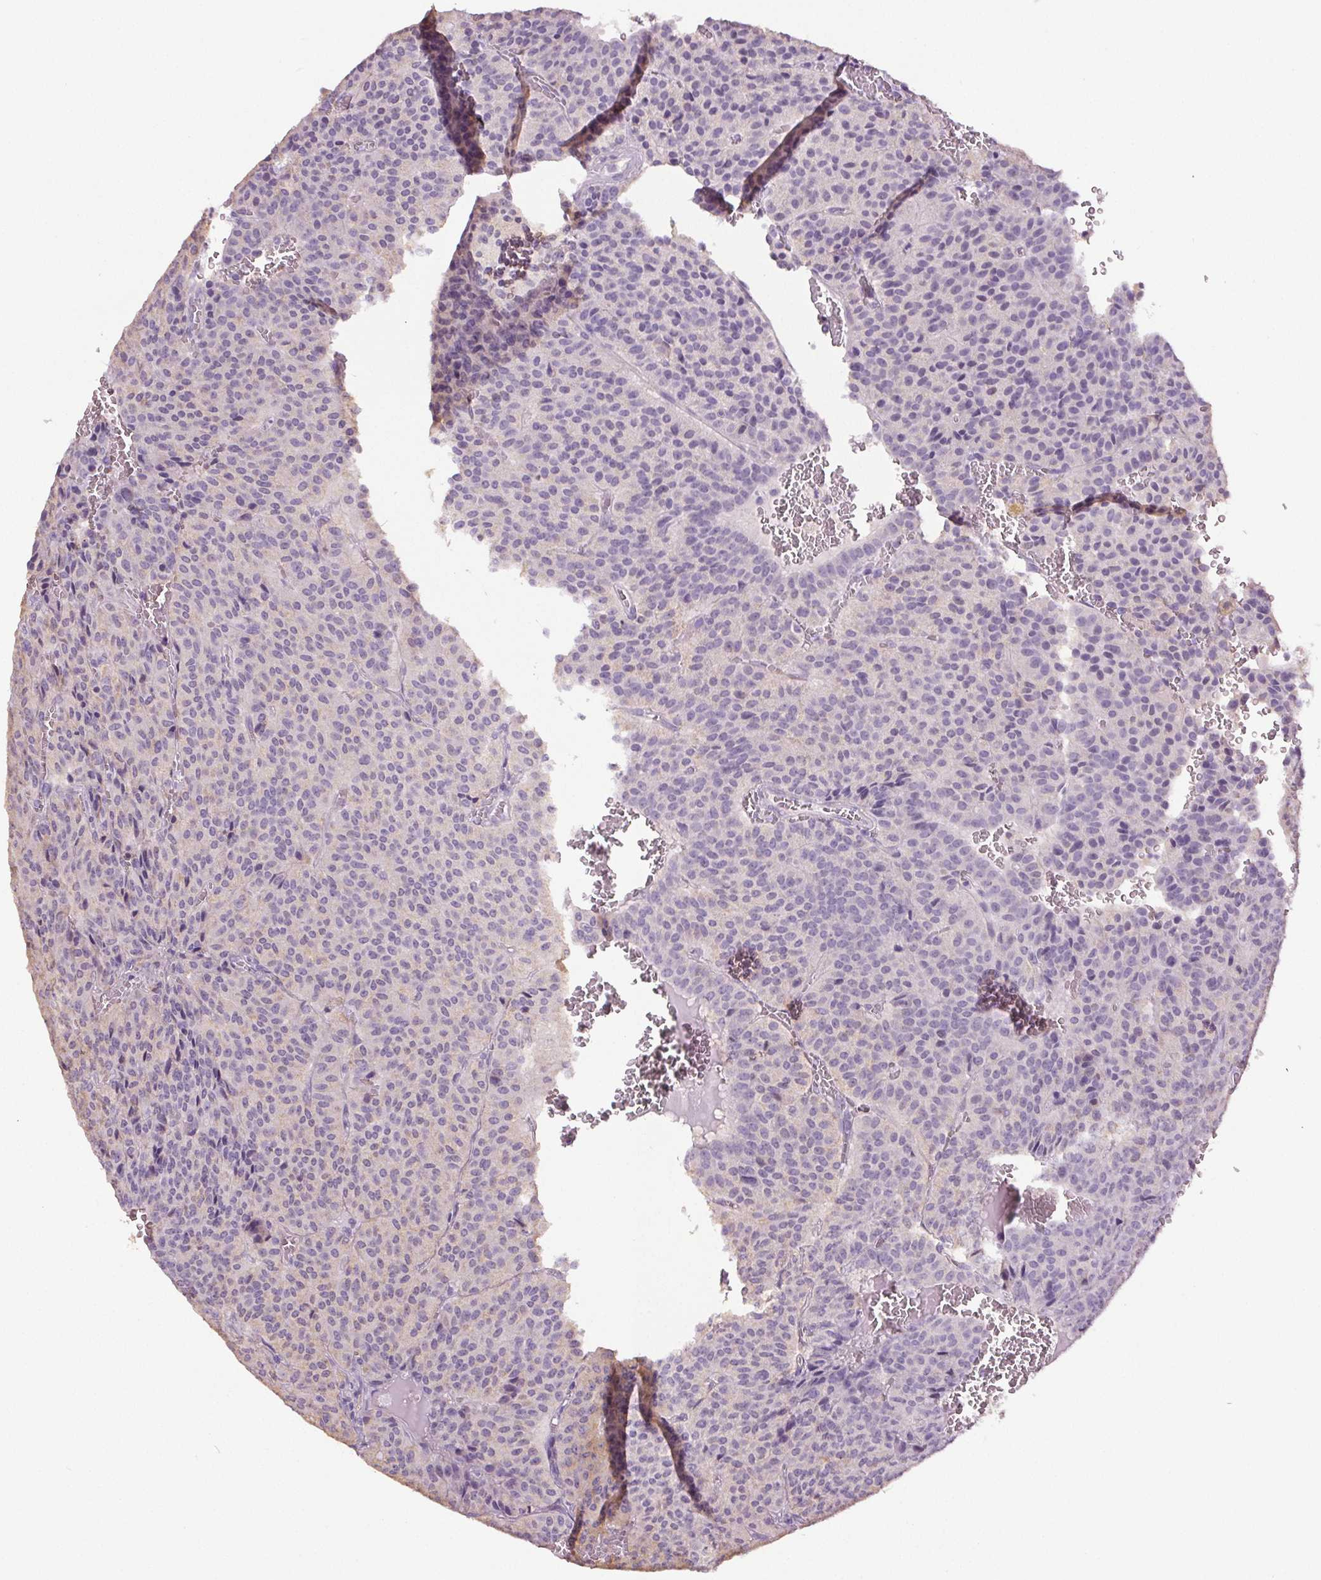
{"staining": {"intensity": "negative", "quantity": "none", "location": "none"}, "tissue": "carcinoid", "cell_type": "Tumor cells", "image_type": "cancer", "snomed": [{"axis": "morphology", "description": "Carcinoid, malignant, NOS"}, {"axis": "topography", "description": "Lung"}], "caption": "Image shows no significant protein expression in tumor cells of carcinoid (malignant).", "gene": "GPIHBP1", "patient": {"sex": "male", "age": 70}}